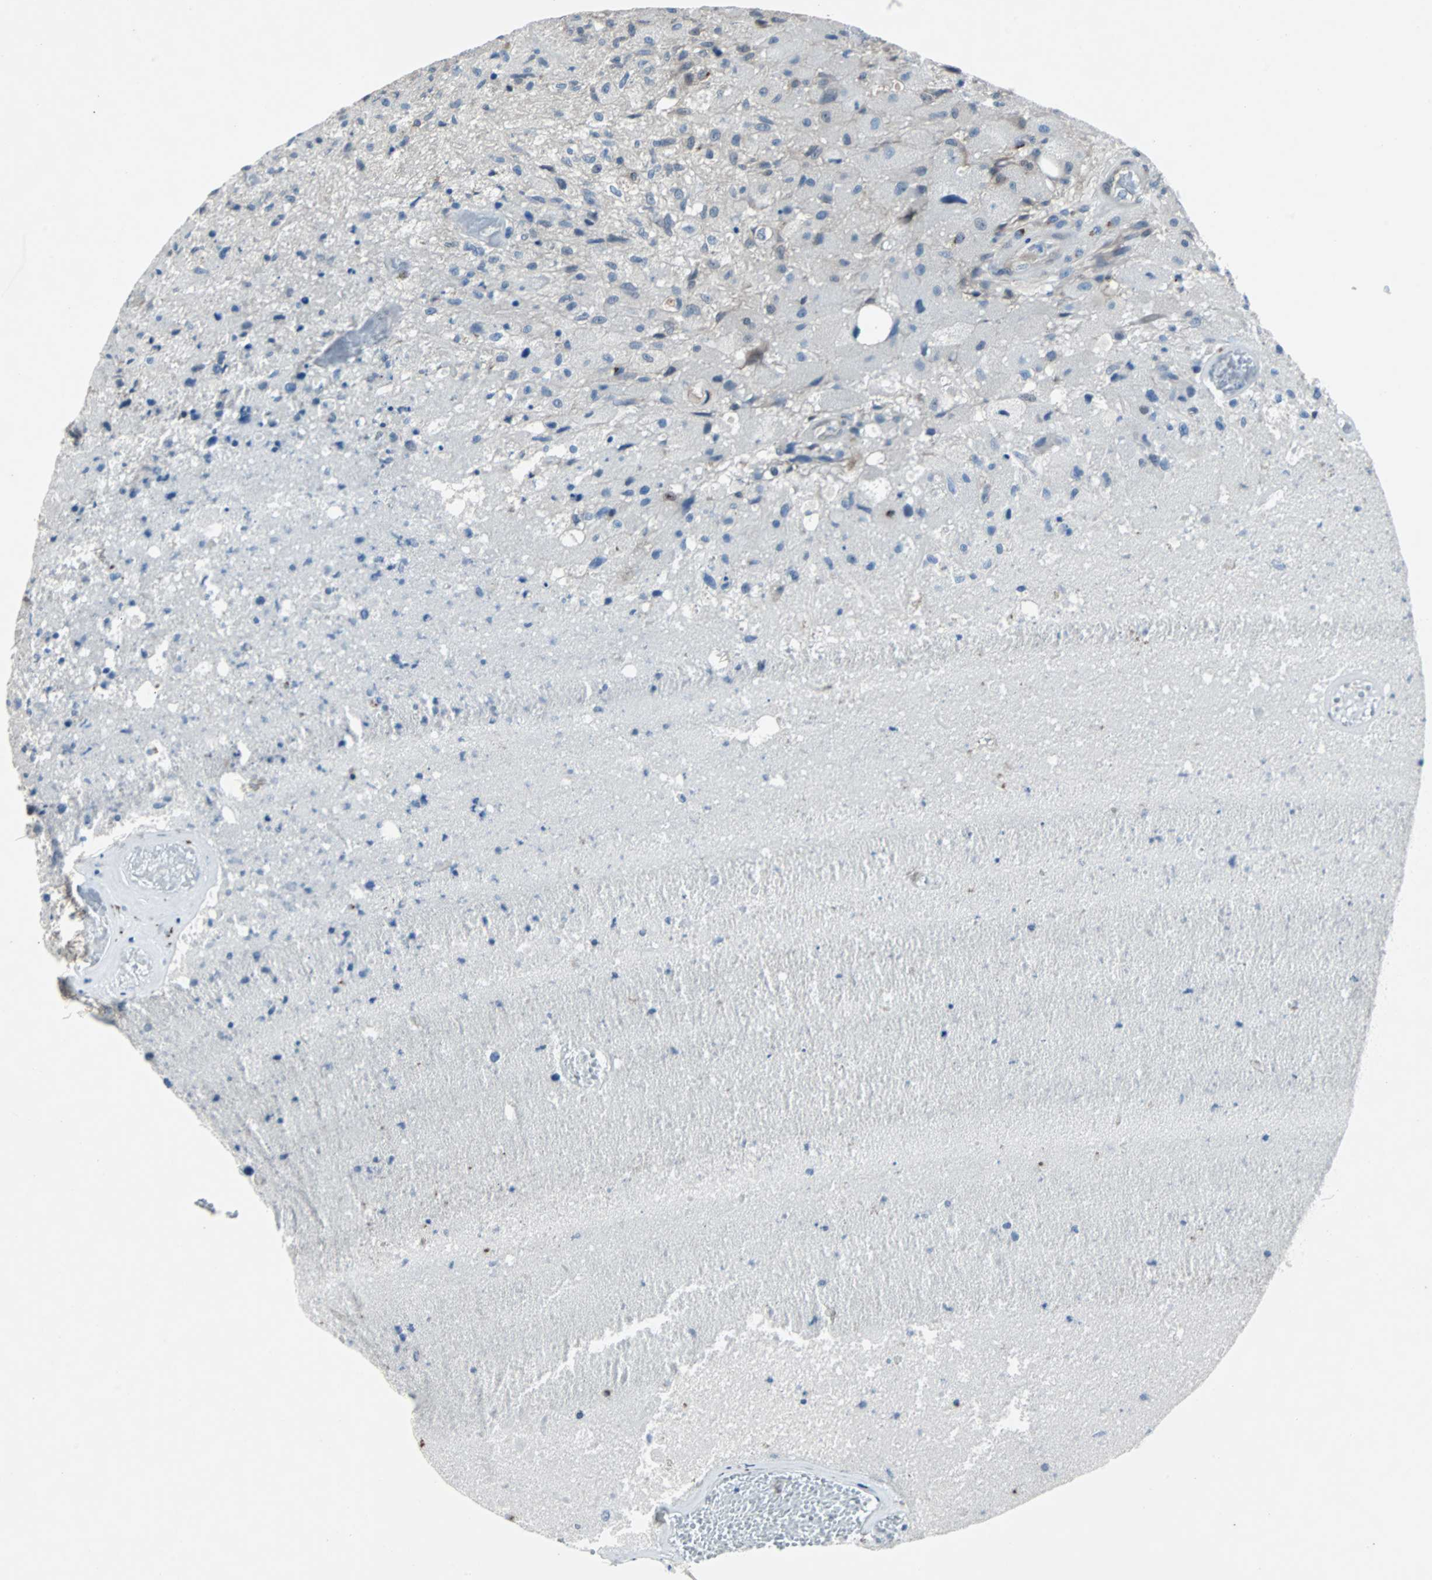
{"staining": {"intensity": "negative", "quantity": "none", "location": "none"}, "tissue": "glioma", "cell_type": "Tumor cells", "image_type": "cancer", "snomed": [{"axis": "morphology", "description": "Normal tissue, NOS"}, {"axis": "morphology", "description": "Glioma, malignant, High grade"}, {"axis": "topography", "description": "Cerebral cortex"}], "caption": "Tumor cells are negative for brown protein staining in malignant glioma (high-grade).", "gene": "MAP2K6", "patient": {"sex": "male", "age": 77}}